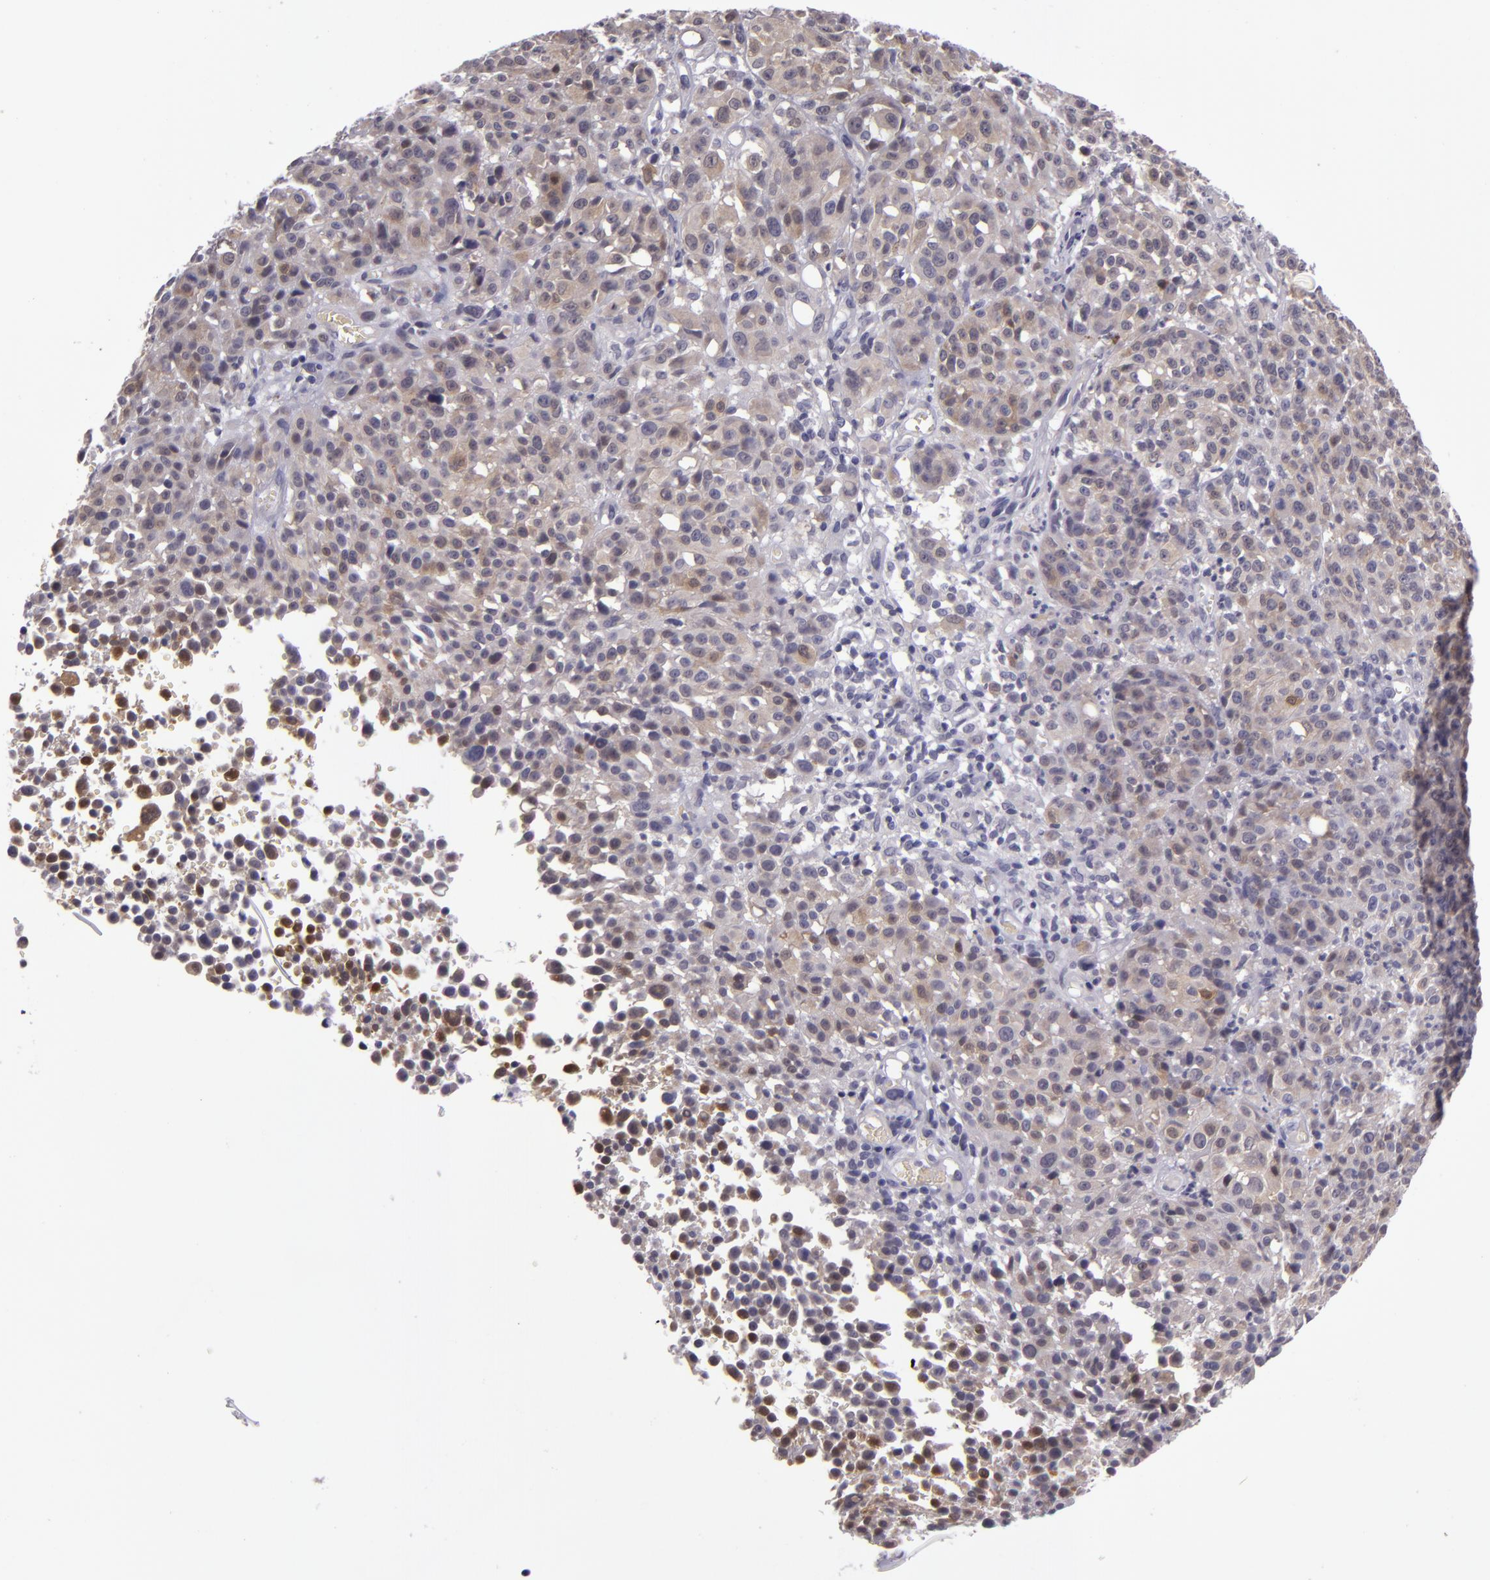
{"staining": {"intensity": "moderate", "quantity": "25%-75%", "location": "cytoplasmic/membranous"}, "tissue": "melanoma", "cell_type": "Tumor cells", "image_type": "cancer", "snomed": [{"axis": "morphology", "description": "Malignant melanoma, NOS"}, {"axis": "topography", "description": "Skin"}], "caption": "Human melanoma stained for a protein (brown) demonstrates moderate cytoplasmic/membranous positive expression in approximately 25%-75% of tumor cells.", "gene": "SNCB", "patient": {"sex": "female", "age": 49}}